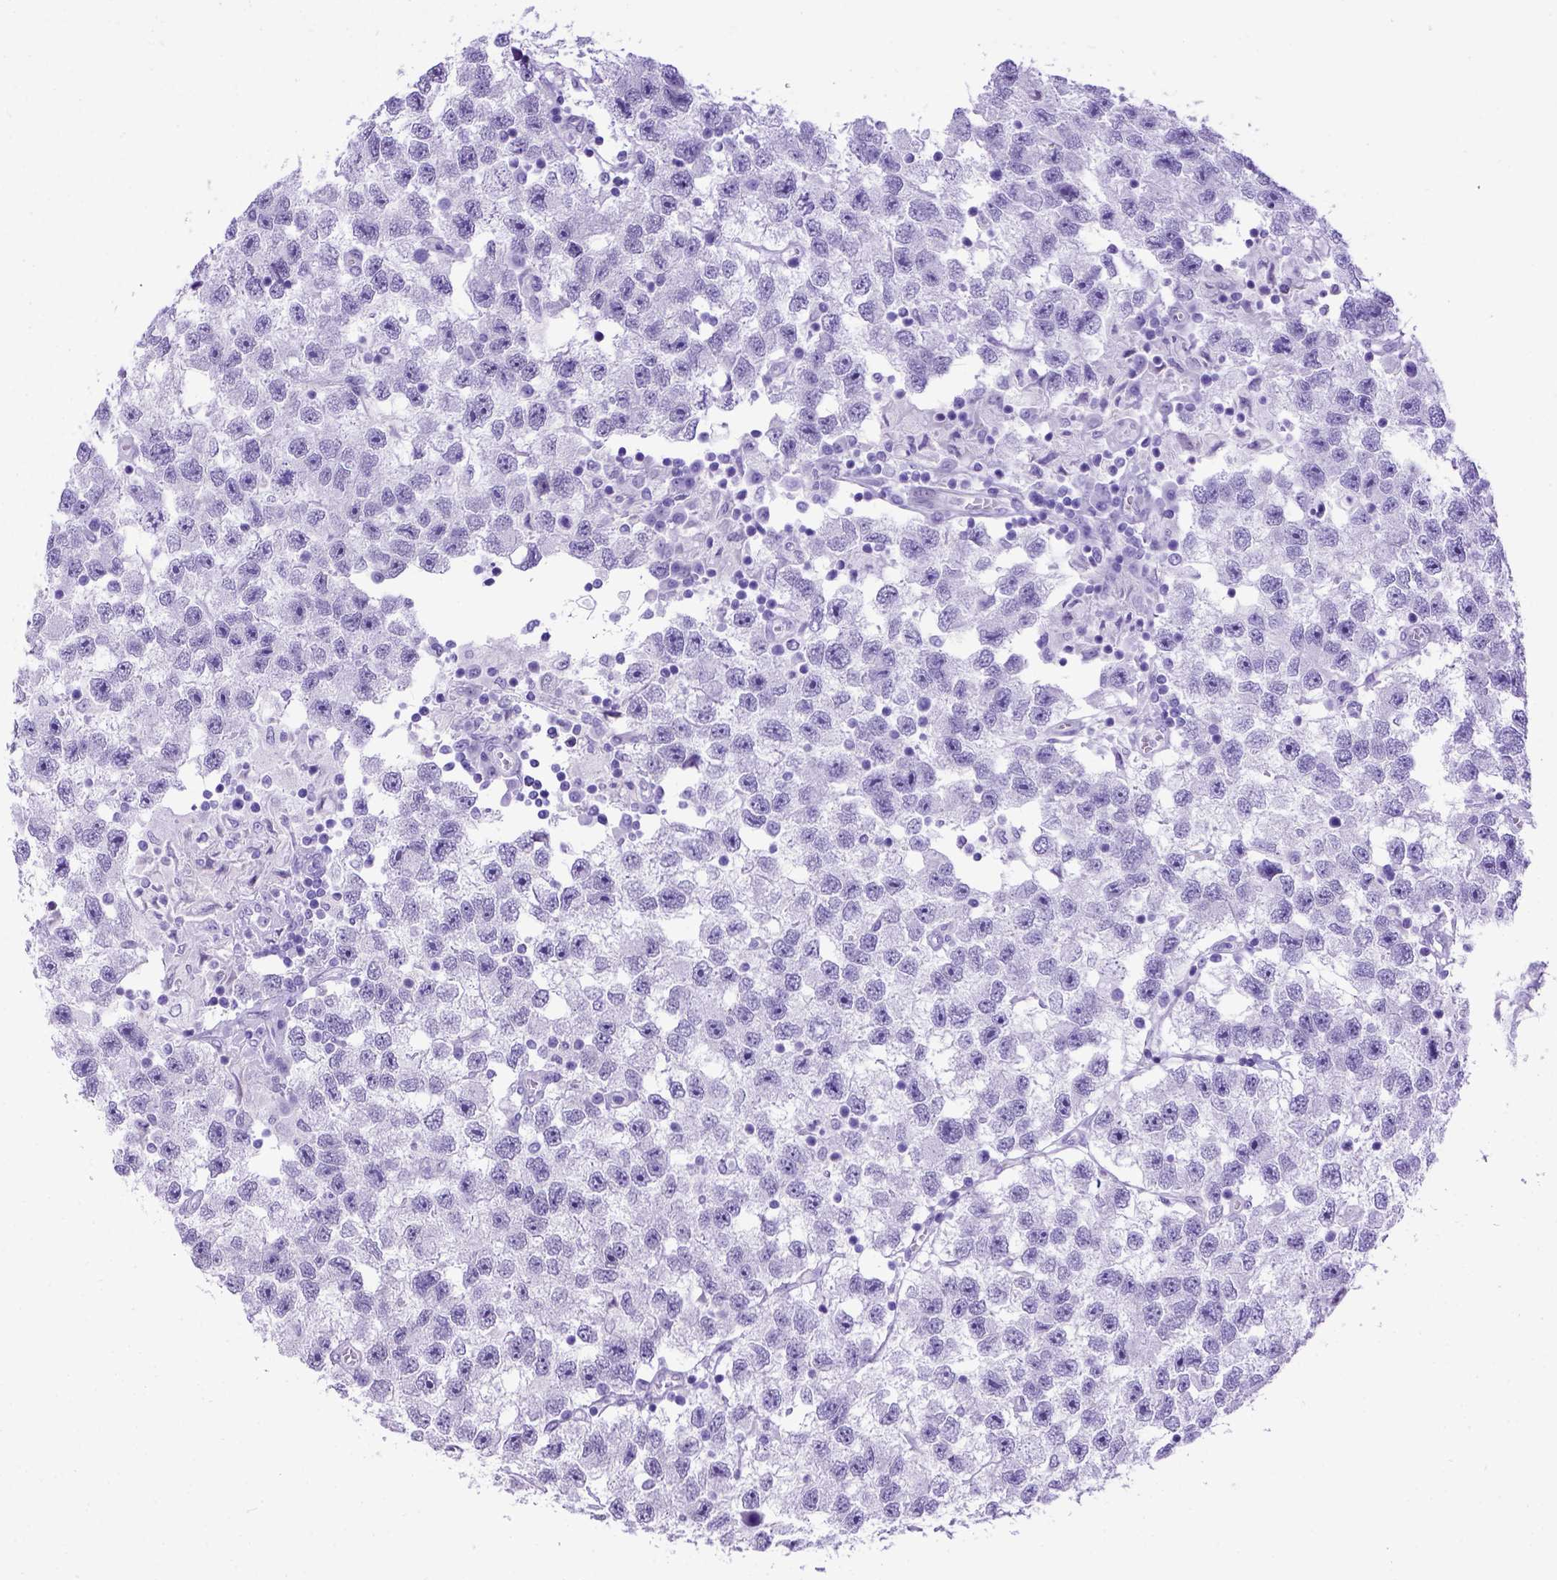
{"staining": {"intensity": "negative", "quantity": "none", "location": "none"}, "tissue": "testis cancer", "cell_type": "Tumor cells", "image_type": "cancer", "snomed": [{"axis": "morphology", "description": "Seminoma, NOS"}, {"axis": "topography", "description": "Testis"}], "caption": "The micrograph demonstrates no staining of tumor cells in testis cancer (seminoma). (DAB IHC with hematoxylin counter stain).", "gene": "ADAM12", "patient": {"sex": "male", "age": 26}}